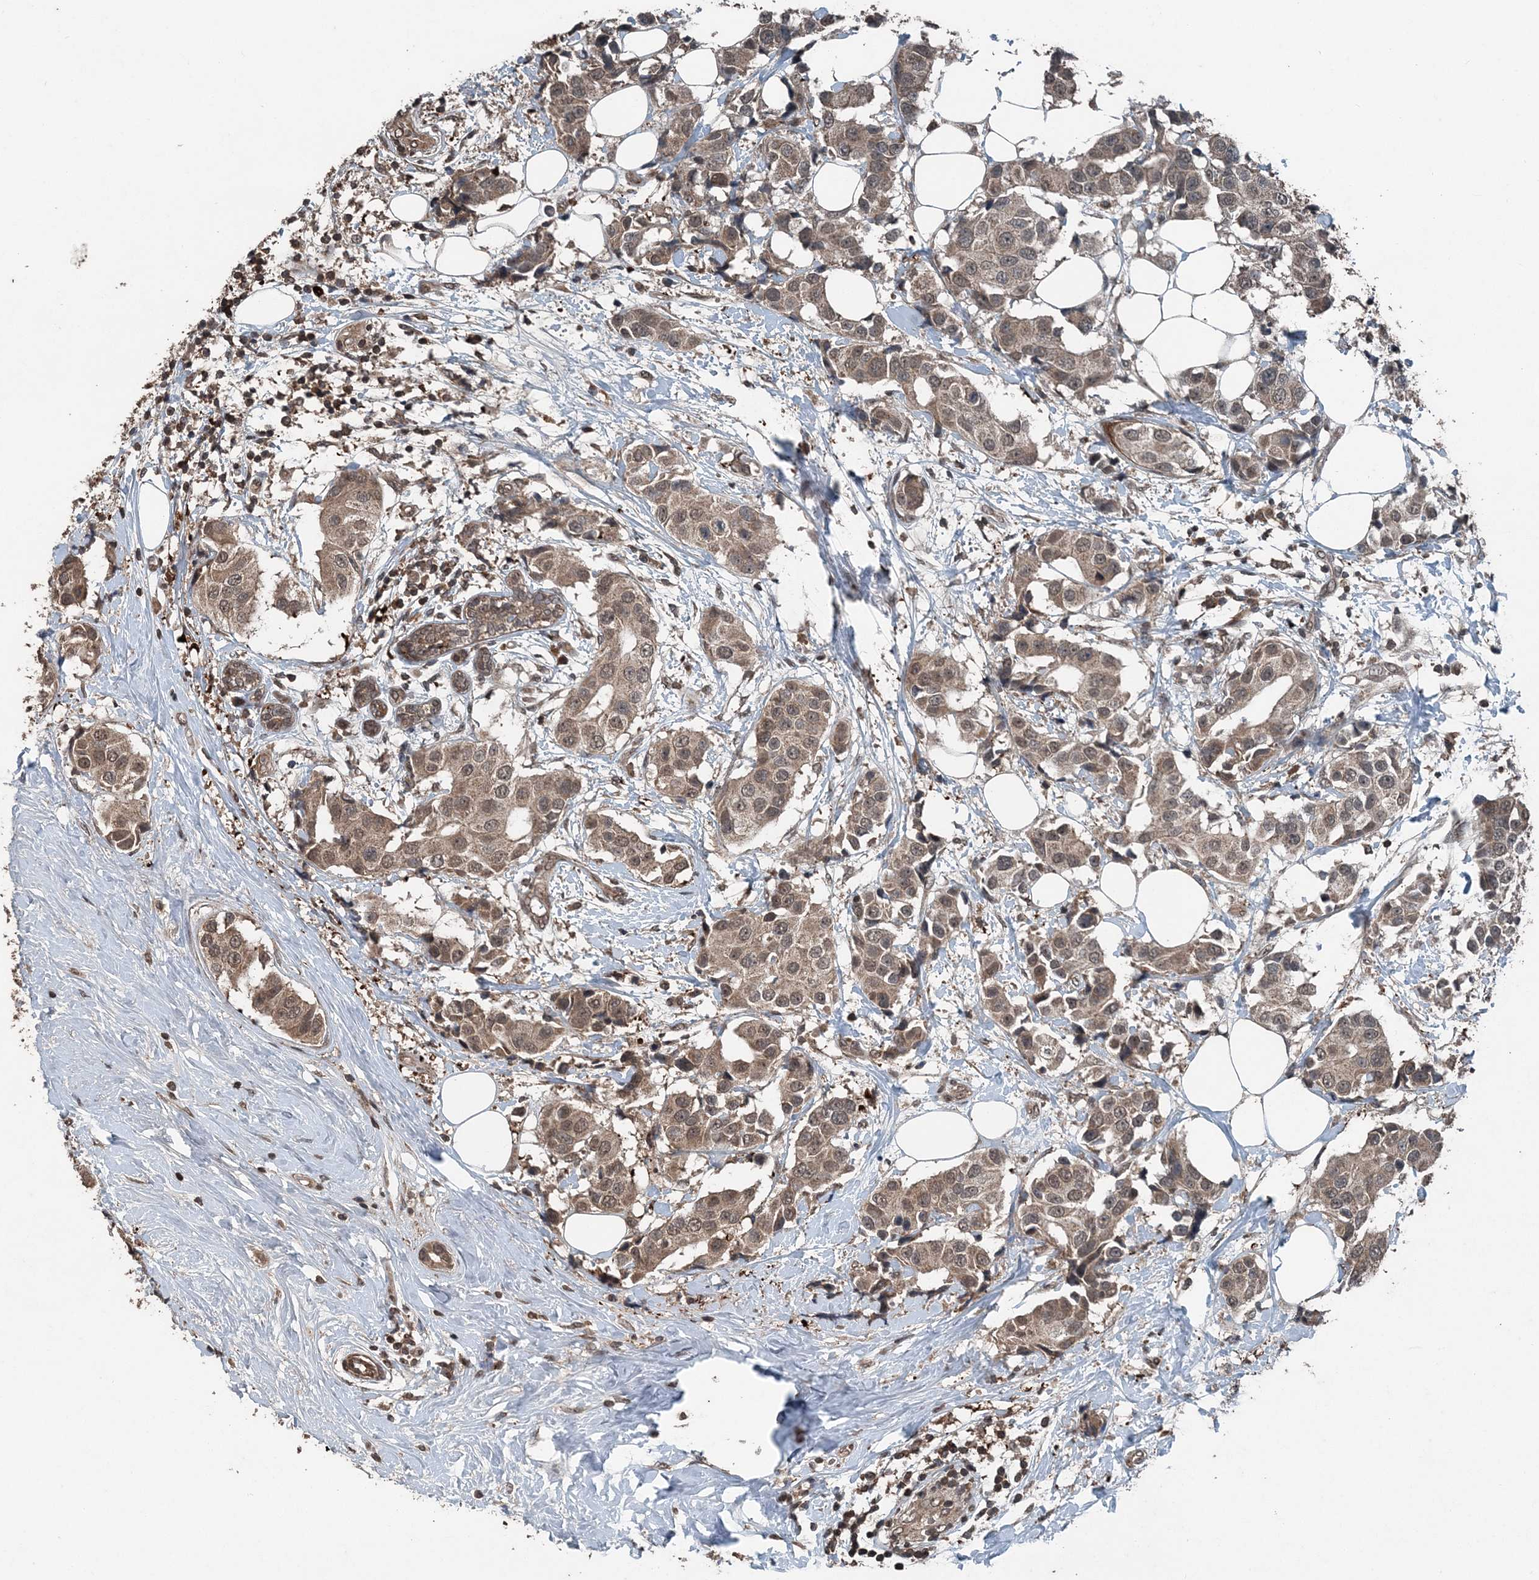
{"staining": {"intensity": "weak", "quantity": ">75%", "location": "cytoplasmic/membranous,nuclear"}, "tissue": "breast cancer", "cell_type": "Tumor cells", "image_type": "cancer", "snomed": [{"axis": "morphology", "description": "Normal tissue, NOS"}, {"axis": "morphology", "description": "Duct carcinoma"}, {"axis": "topography", "description": "Breast"}], "caption": "Protein staining by immunohistochemistry (IHC) displays weak cytoplasmic/membranous and nuclear staining in about >75% of tumor cells in breast cancer.", "gene": "CFL1", "patient": {"sex": "female", "age": 39}}